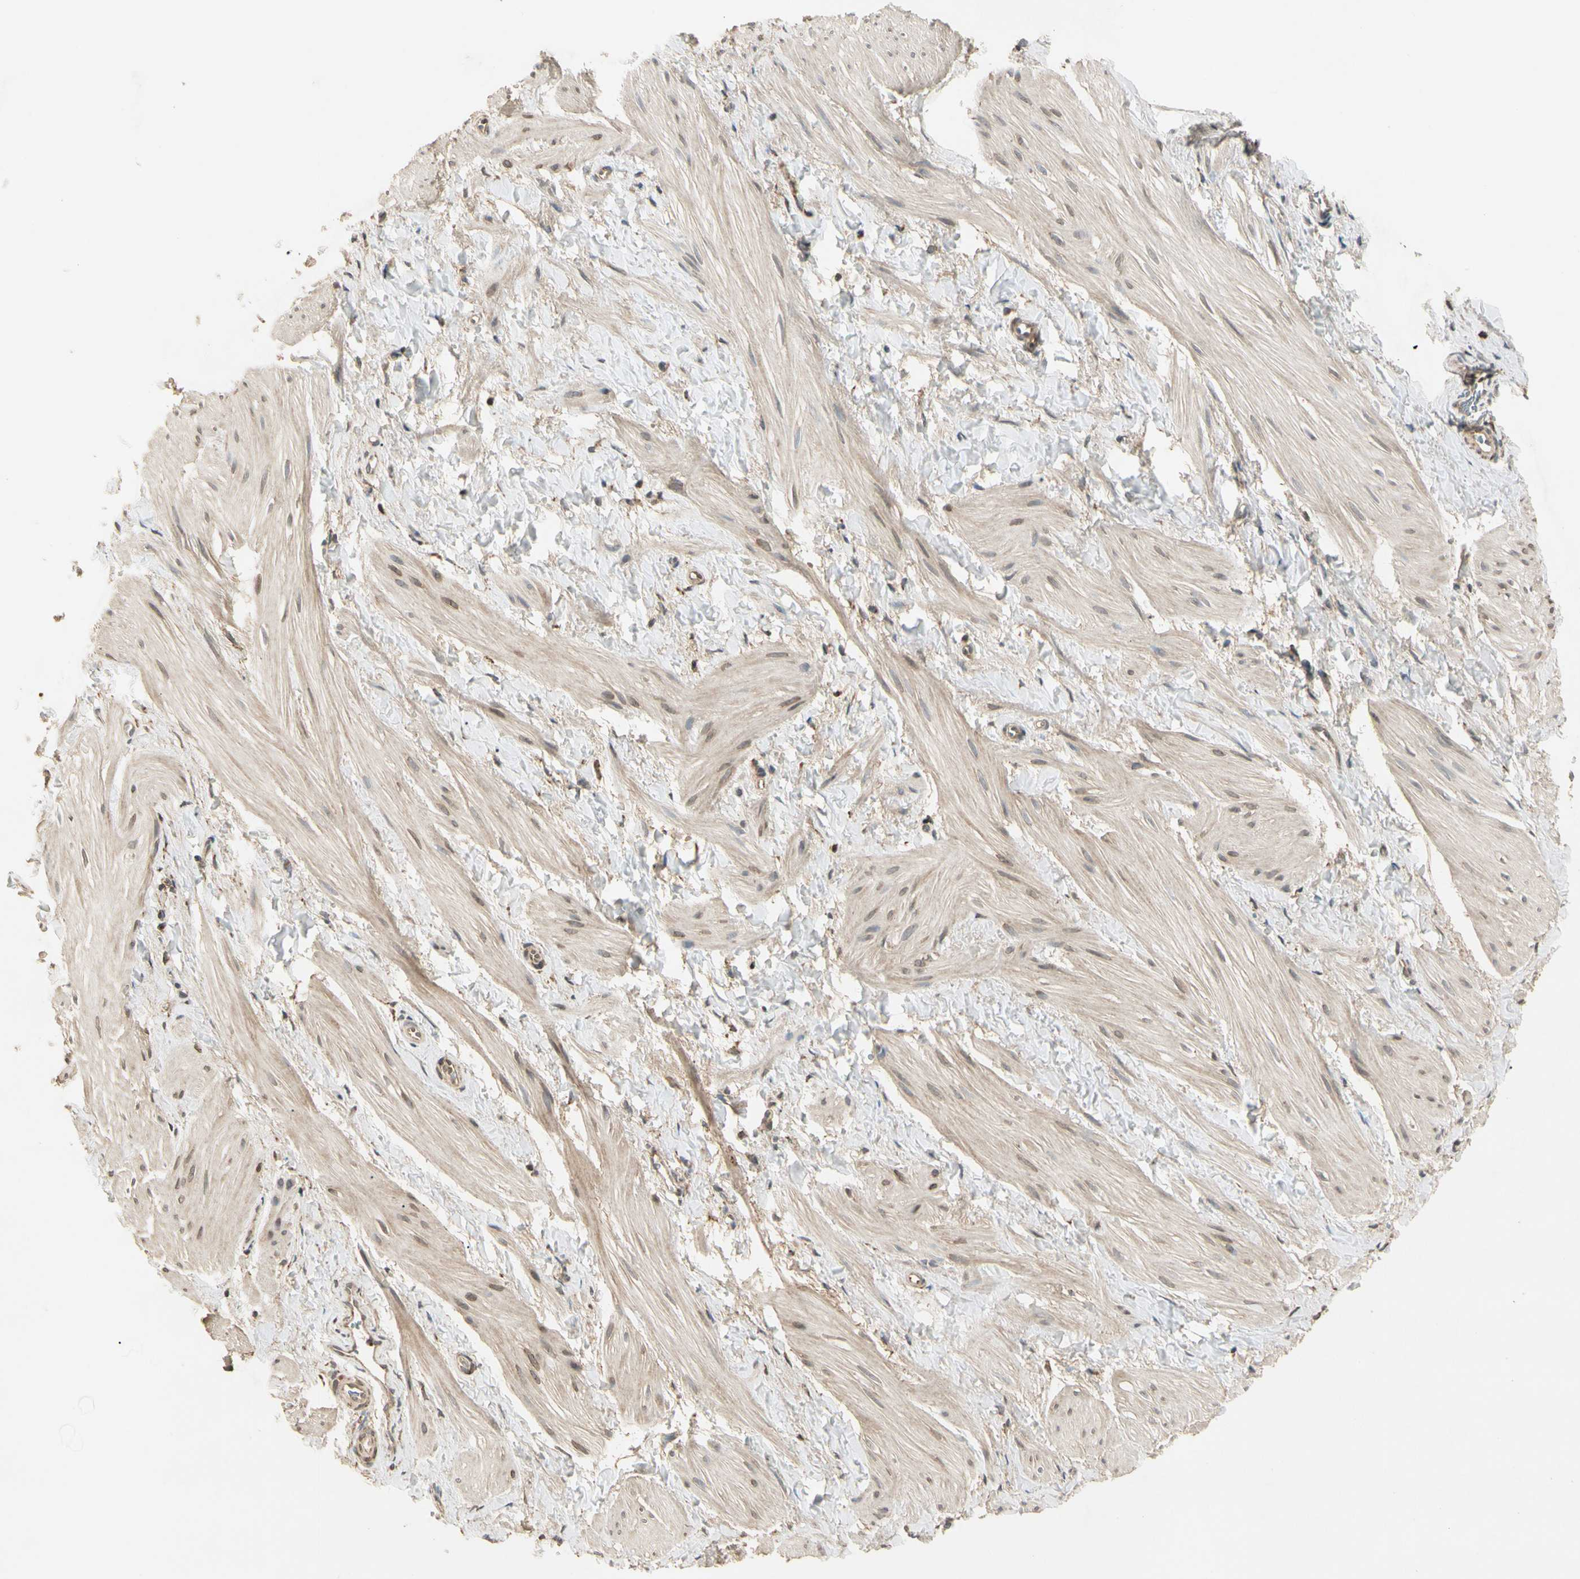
{"staining": {"intensity": "weak", "quantity": ">75%", "location": "cytoplasmic/membranous"}, "tissue": "smooth muscle", "cell_type": "Smooth muscle cells", "image_type": "normal", "snomed": [{"axis": "morphology", "description": "Normal tissue, NOS"}, {"axis": "topography", "description": "Smooth muscle"}], "caption": "Unremarkable smooth muscle exhibits weak cytoplasmic/membranous positivity in approximately >75% of smooth muscle cells, visualized by immunohistochemistry. The staining was performed using DAB to visualize the protein expression in brown, while the nuclei were stained in blue with hematoxylin (Magnification: 20x).", "gene": "PRDX5", "patient": {"sex": "male", "age": 16}}